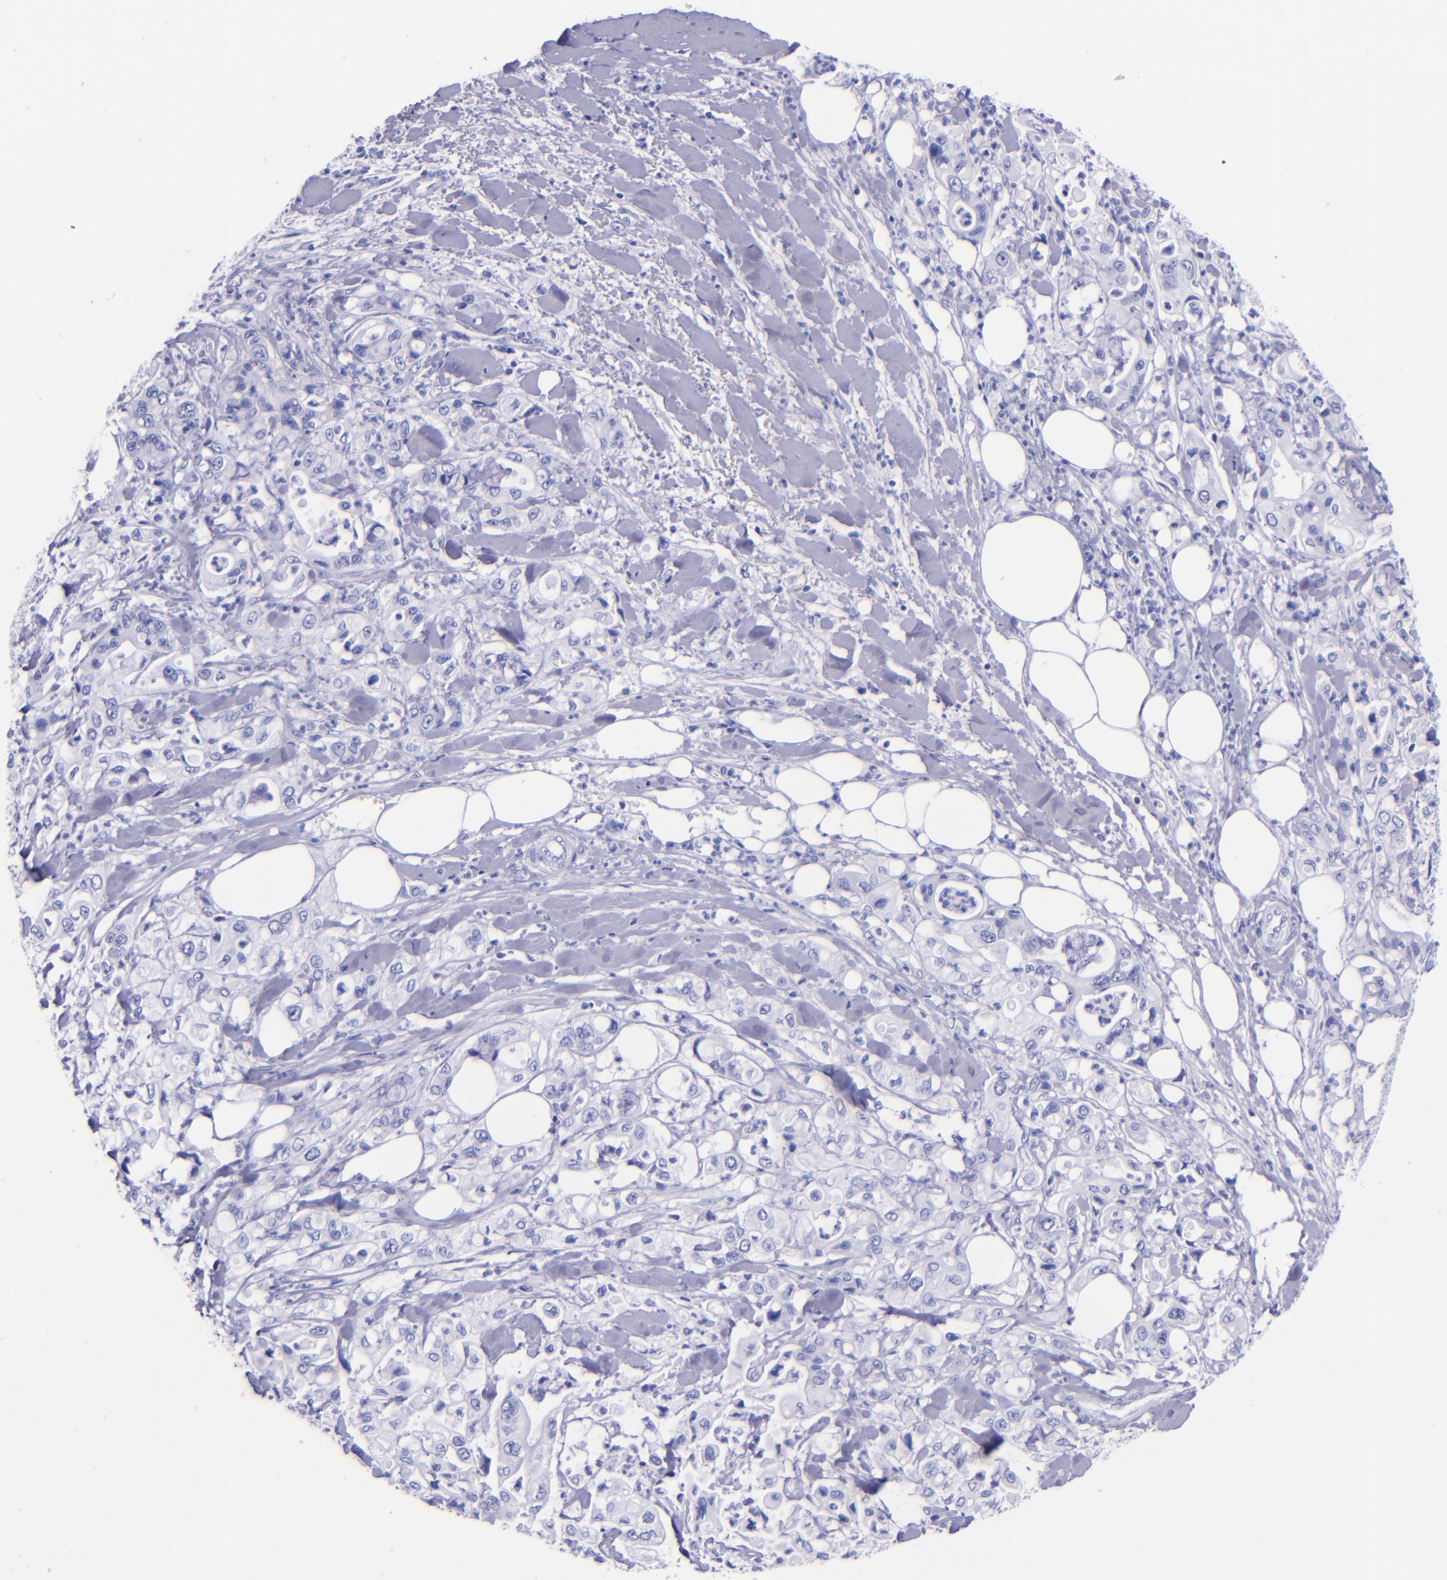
{"staining": {"intensity": "negative", "quantity": "none", "location": "none"}, "tissue": "pancreatic cancer", "cell_type": "Tumor cells", "image_type": "cancer", "snomed": [{"axis": "morphology", "description": "Adenocarcinoma, NOS"}, {"axis": "topography", "description": "Pancreas"}], "caption": "Immunohistochemistry (IHC) of human pancreatic adenocarcinoma displays no staining in tumor cells.", "gene": "LAG3", "patient": {"sex": "male", "age": 70}}